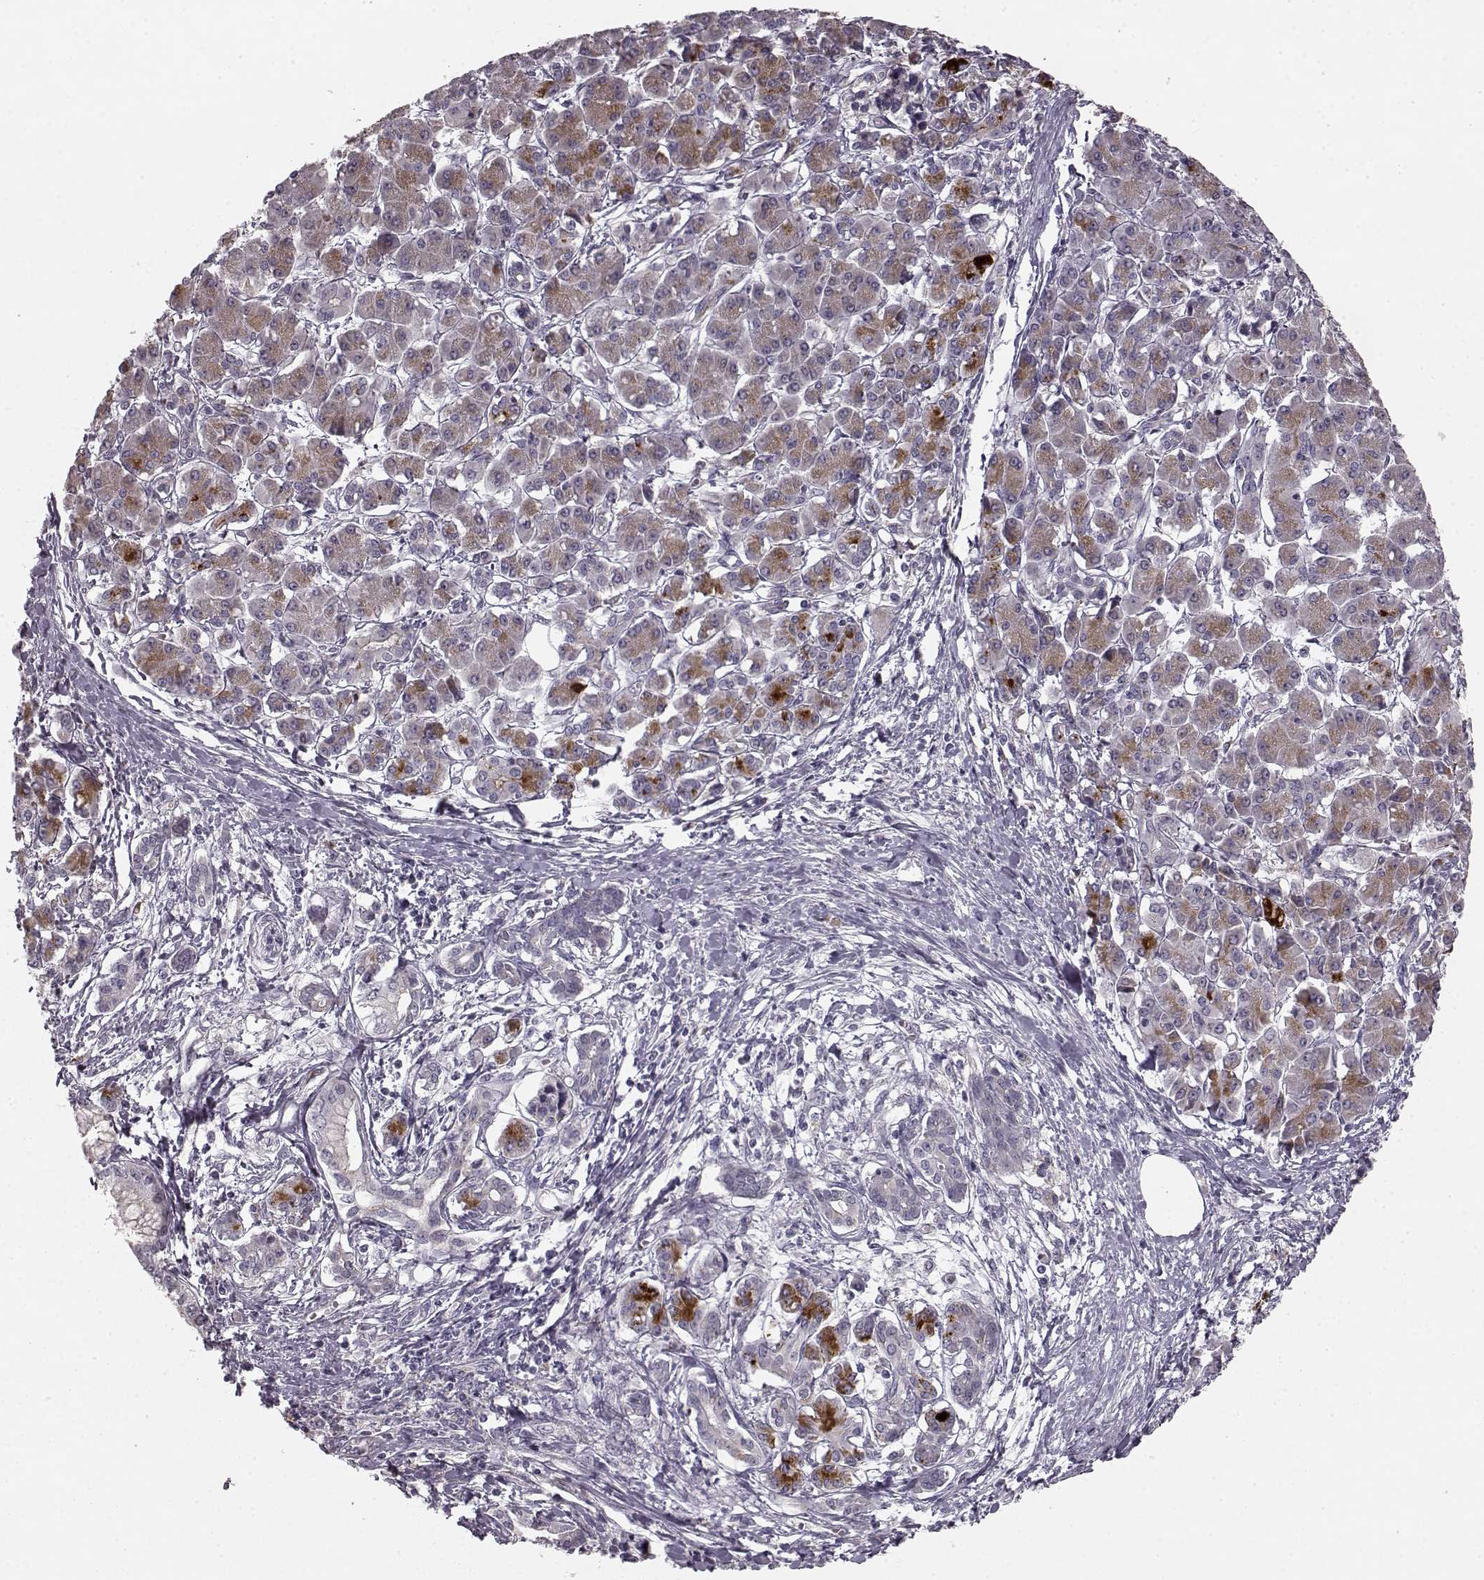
{"staining": {"intensity": "weak", "quantity": "25%-75%", "location": "cytoplasmic/membranous"}, "tissue": "pancreatic cancer", "cell_type": "Tumor cells", "image_type": "cancer", "snomed": [{"axis": "morphology", "description": "Adenocarcinoma, NOS"}, {"axis": "topography", "description": "Pancreas"}], "caption": "A micrograph of human pancreatic cancer stained for a protein reveals weak cytoplasmic/membranous brown staining in tumor cells. (Brightfield microscopy of DAB IHC at high magnification).", "gene": "HMMR", "patient": {"sex": "female", "age": 68}}